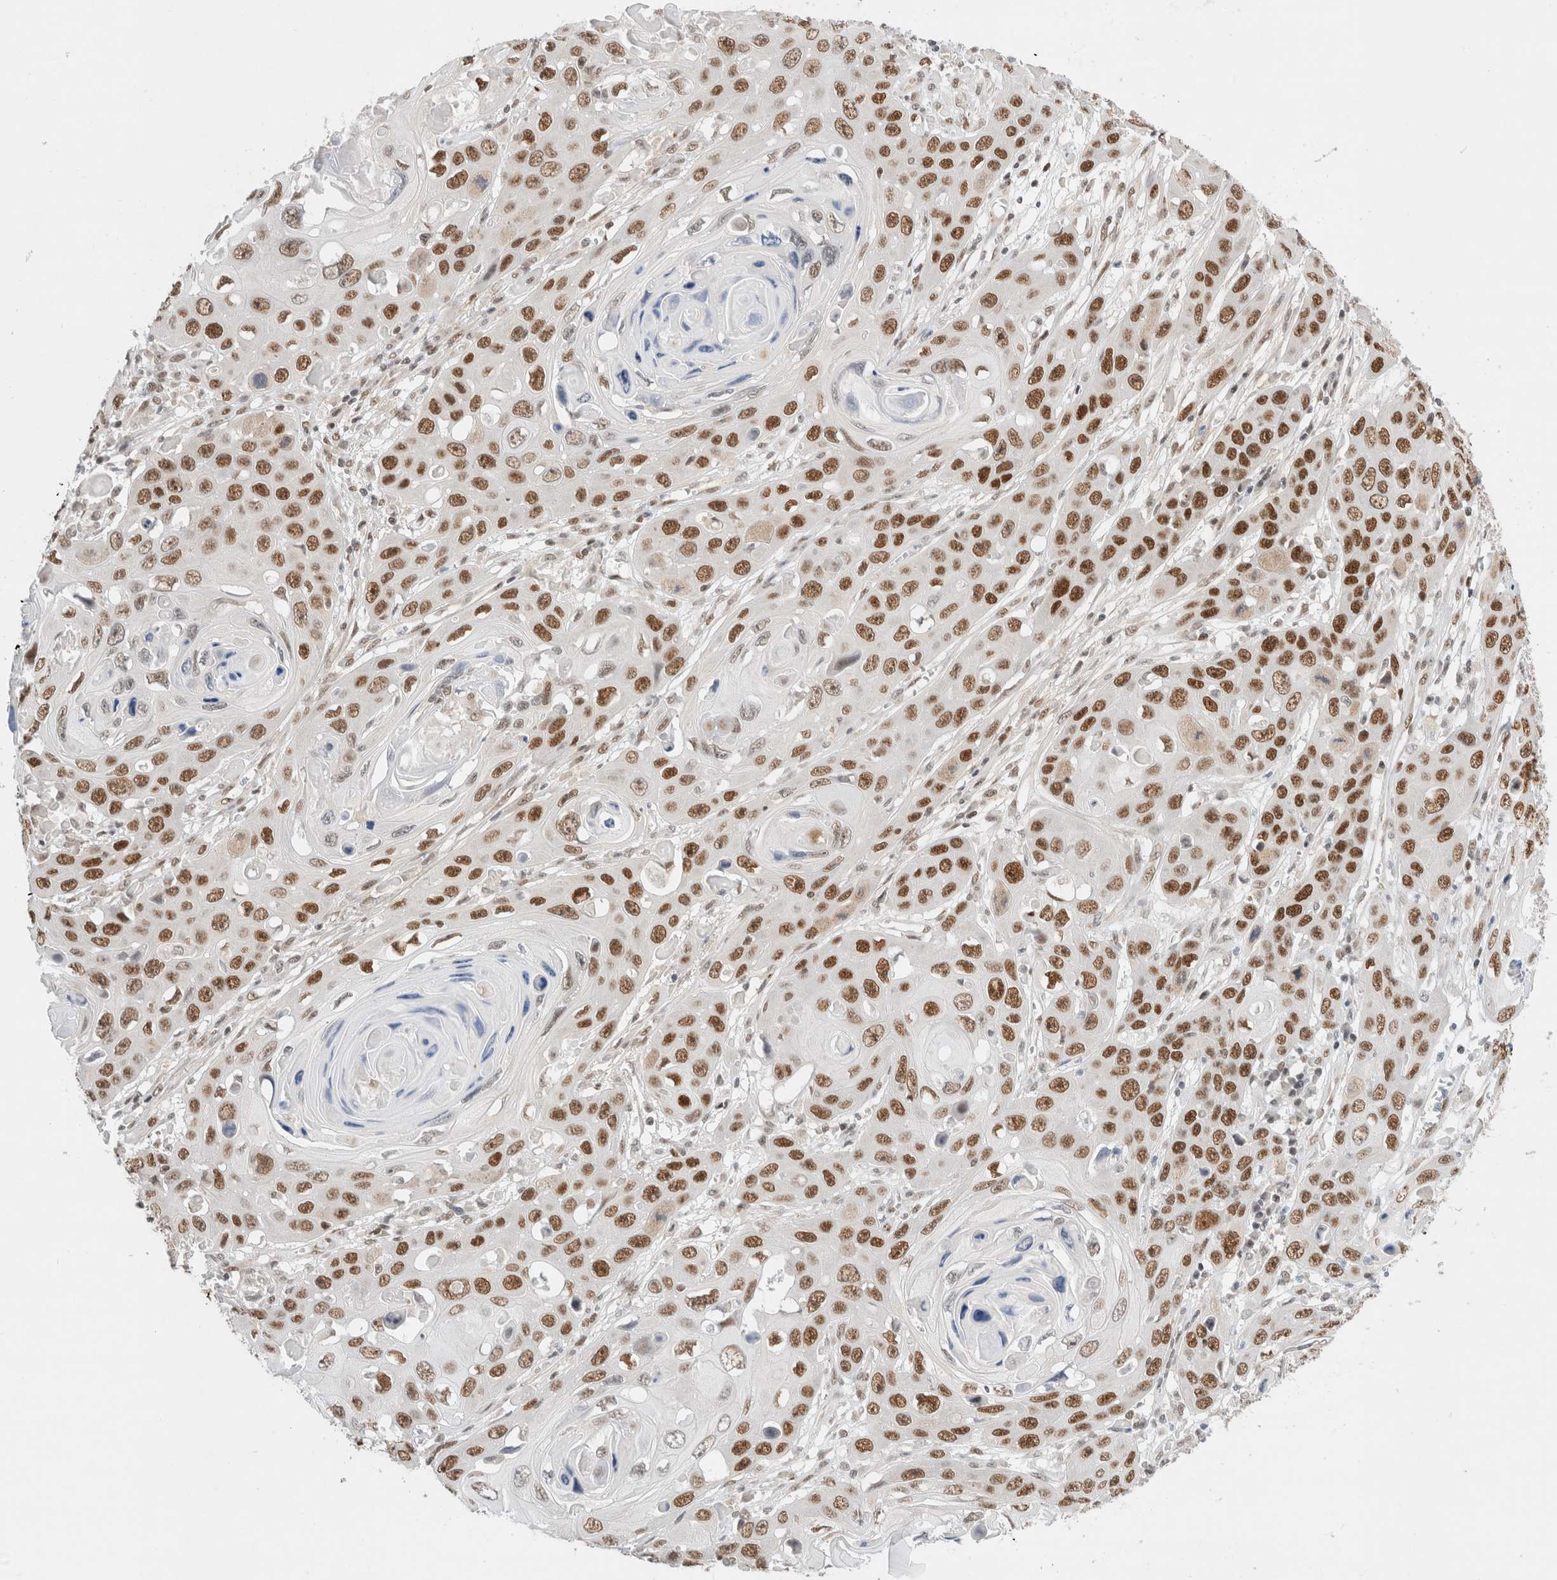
{"staining": {"intensity": "moderate", "quantity": ">75%", "location": "nuclear"}, "tissue": "skin cancer", "cell_type": "Tumor cells", "image_type": "cancer", "snomed": [{"axis": "morphology", "description": "Squamous cell carcinoma, NOS"}, {"axis": "topography", "description": "Skin"}], "caption": "Protein analysis of squamous cell carcinoma (skin) tissue reveals moderate nuclear positivity in about >75% of tumor cells. (brown staining indicates protein expression, while blue staining denotes nuclei).", "gene": "GTF2I", "patient": {"sex": "male", "age": 55}}